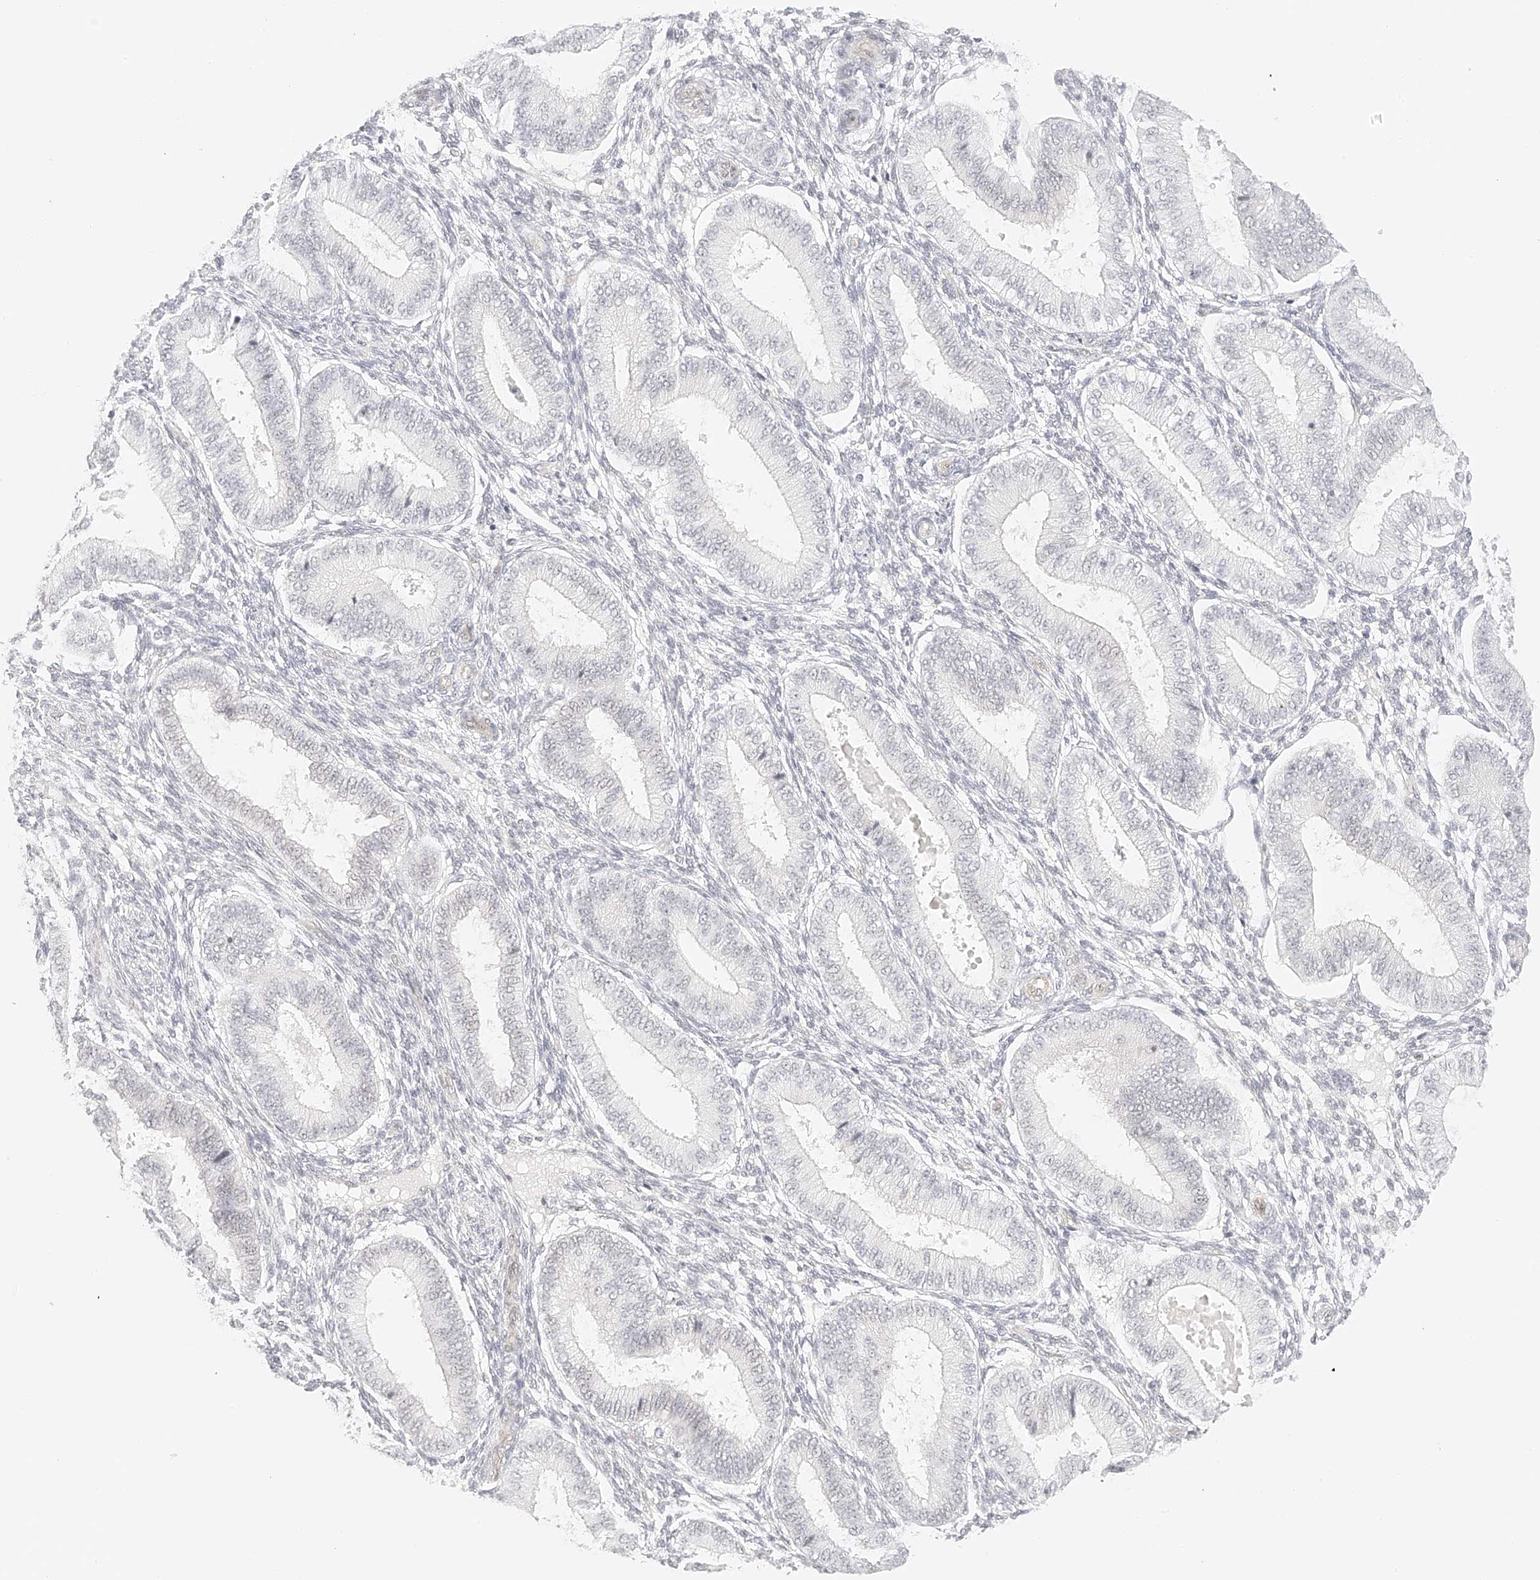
{"staining": {"intensity": "negative", "quantity": "none", "location": "none"}, "tissue": "endometrium", "cell_type": "Cells in endometrial stroma", "image_type": "normal", "snomed": [{"axis": "morphology", "description": "Normal tissue, NOS"}, {"axis": "topography", "description": "Endometrium"}], "caption": "IHC micrograph of normal human endometrium stained for a protein (brown), which exhibits no positivity in cells in endometrial stroma.", "gene": "ZFP69", "patient": {"sex": "female", "age": 39}}